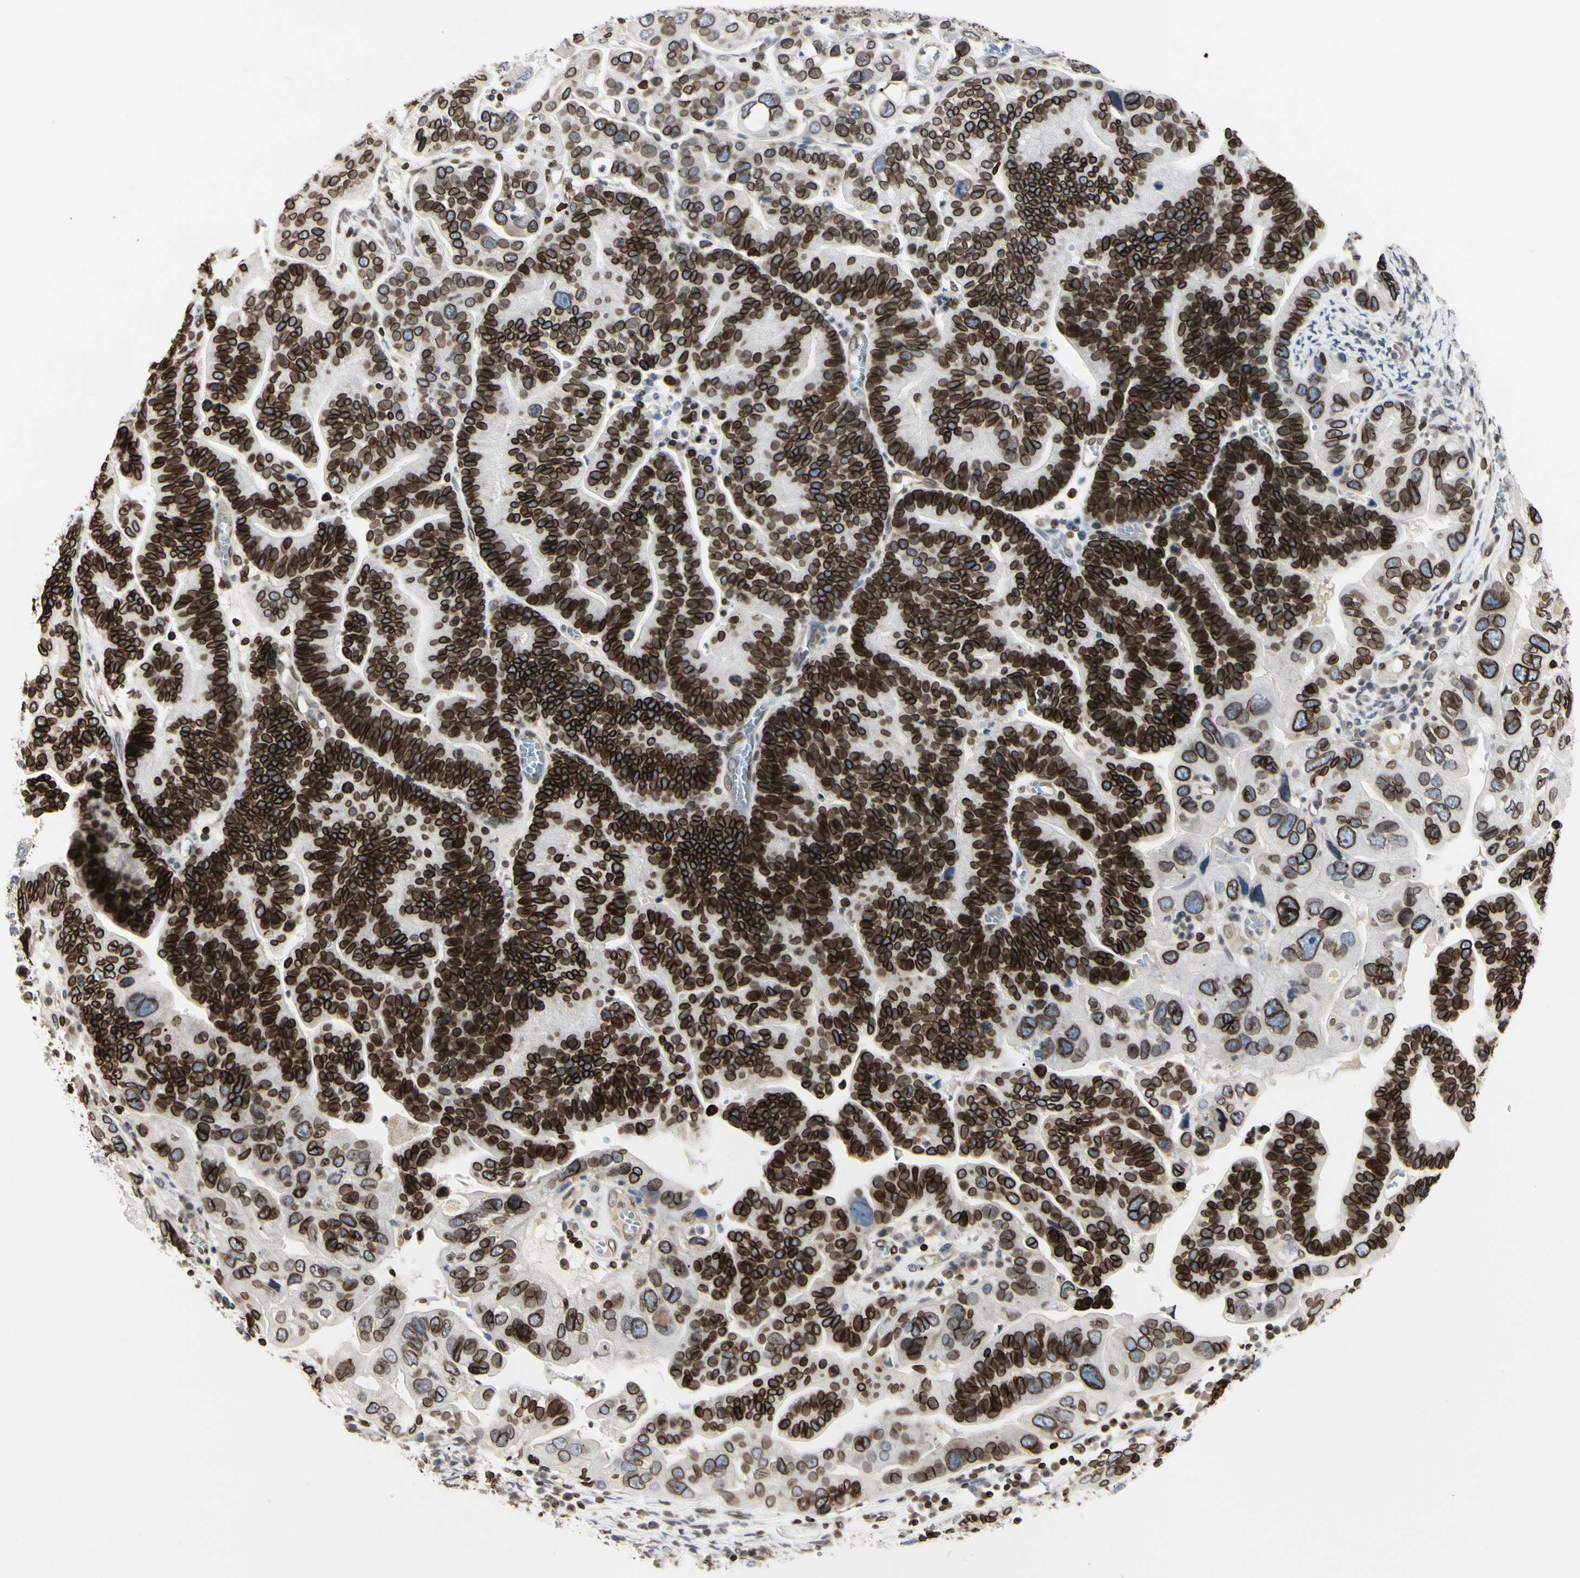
{"staining": {"intensity": "strong", "quantity": ">75%", "location": "cytoplasmic/membranous,nuclear"}, "tissue": "ovarian cancer", "cell_type": "Tumor cells", "image_type": "cancer", "snomed": [{"axis": "morphology", "description": "Cystadenocarcinoma, serous, NOS"}, {"axis": "topography", "description": "Ovary"}], "caption": "Serous cystadenocarcinoma (ovarian) stained for a protein exhibits strong cytoplasmic/membranous and nuclear positivity in tumor cells.", "gene": "TMPO", "patient": {"sex": "female", "age": 56}}